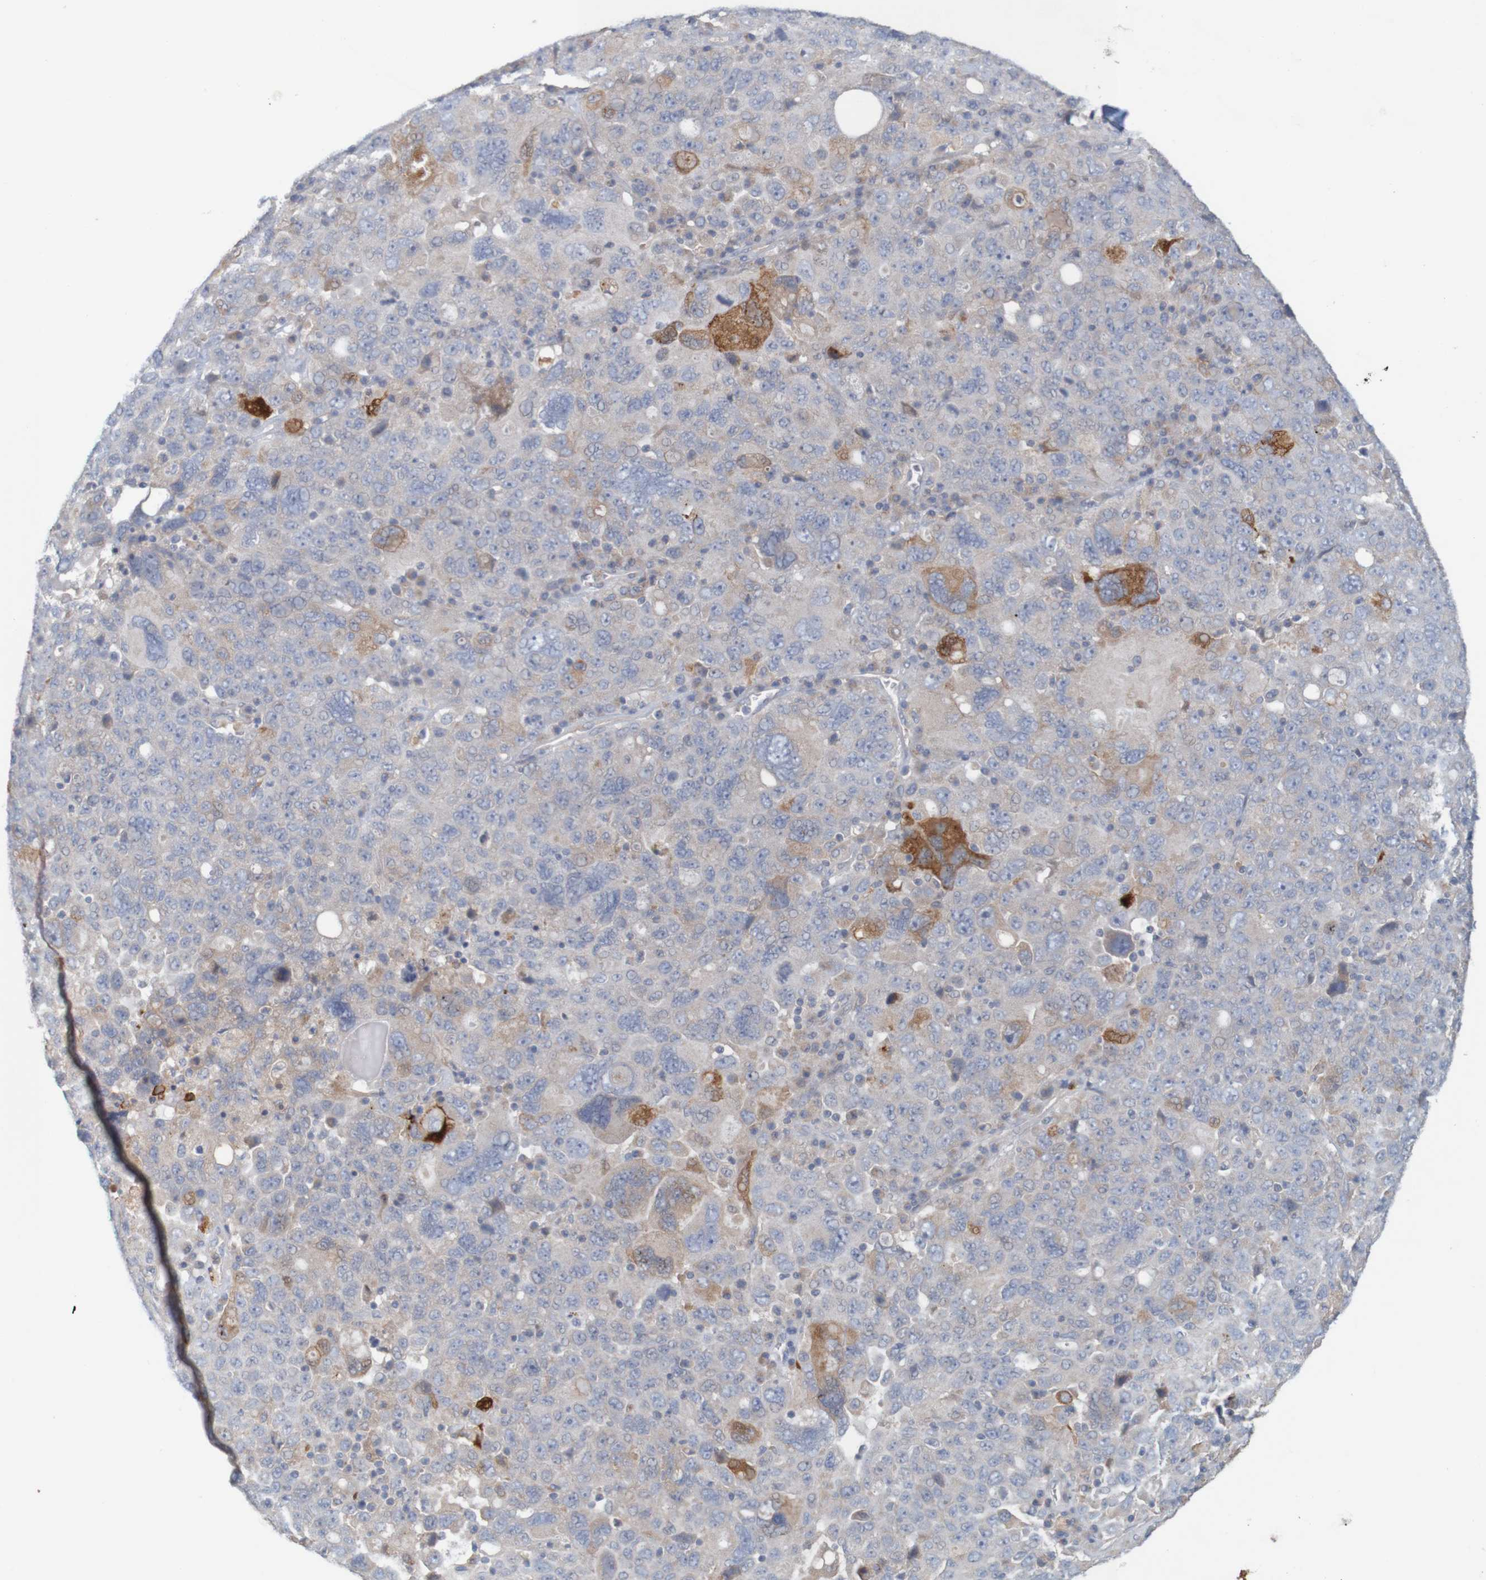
{"staining": {"intensity": "moderate", "quantity": "<25%", "location": "cytoplasmic/membranous"}, "tissue": "ovarian cancer", "cell_type": "Tumor cells", "image_type": "cancer", "snomed": [{"axis": "morphology", "description": "Carcinoma, endometroid"}, {"axis": "topography", "description": "Ovary"}], "caption": "This is a micrograph of immunohistochemistry (IHC) staining of ovarian cancer, which shows moderate positivity in the cytoplasmic/membranous of tumor cells.", "gene": "KRT23", "patient": {"sex": "female", "age": 62}}